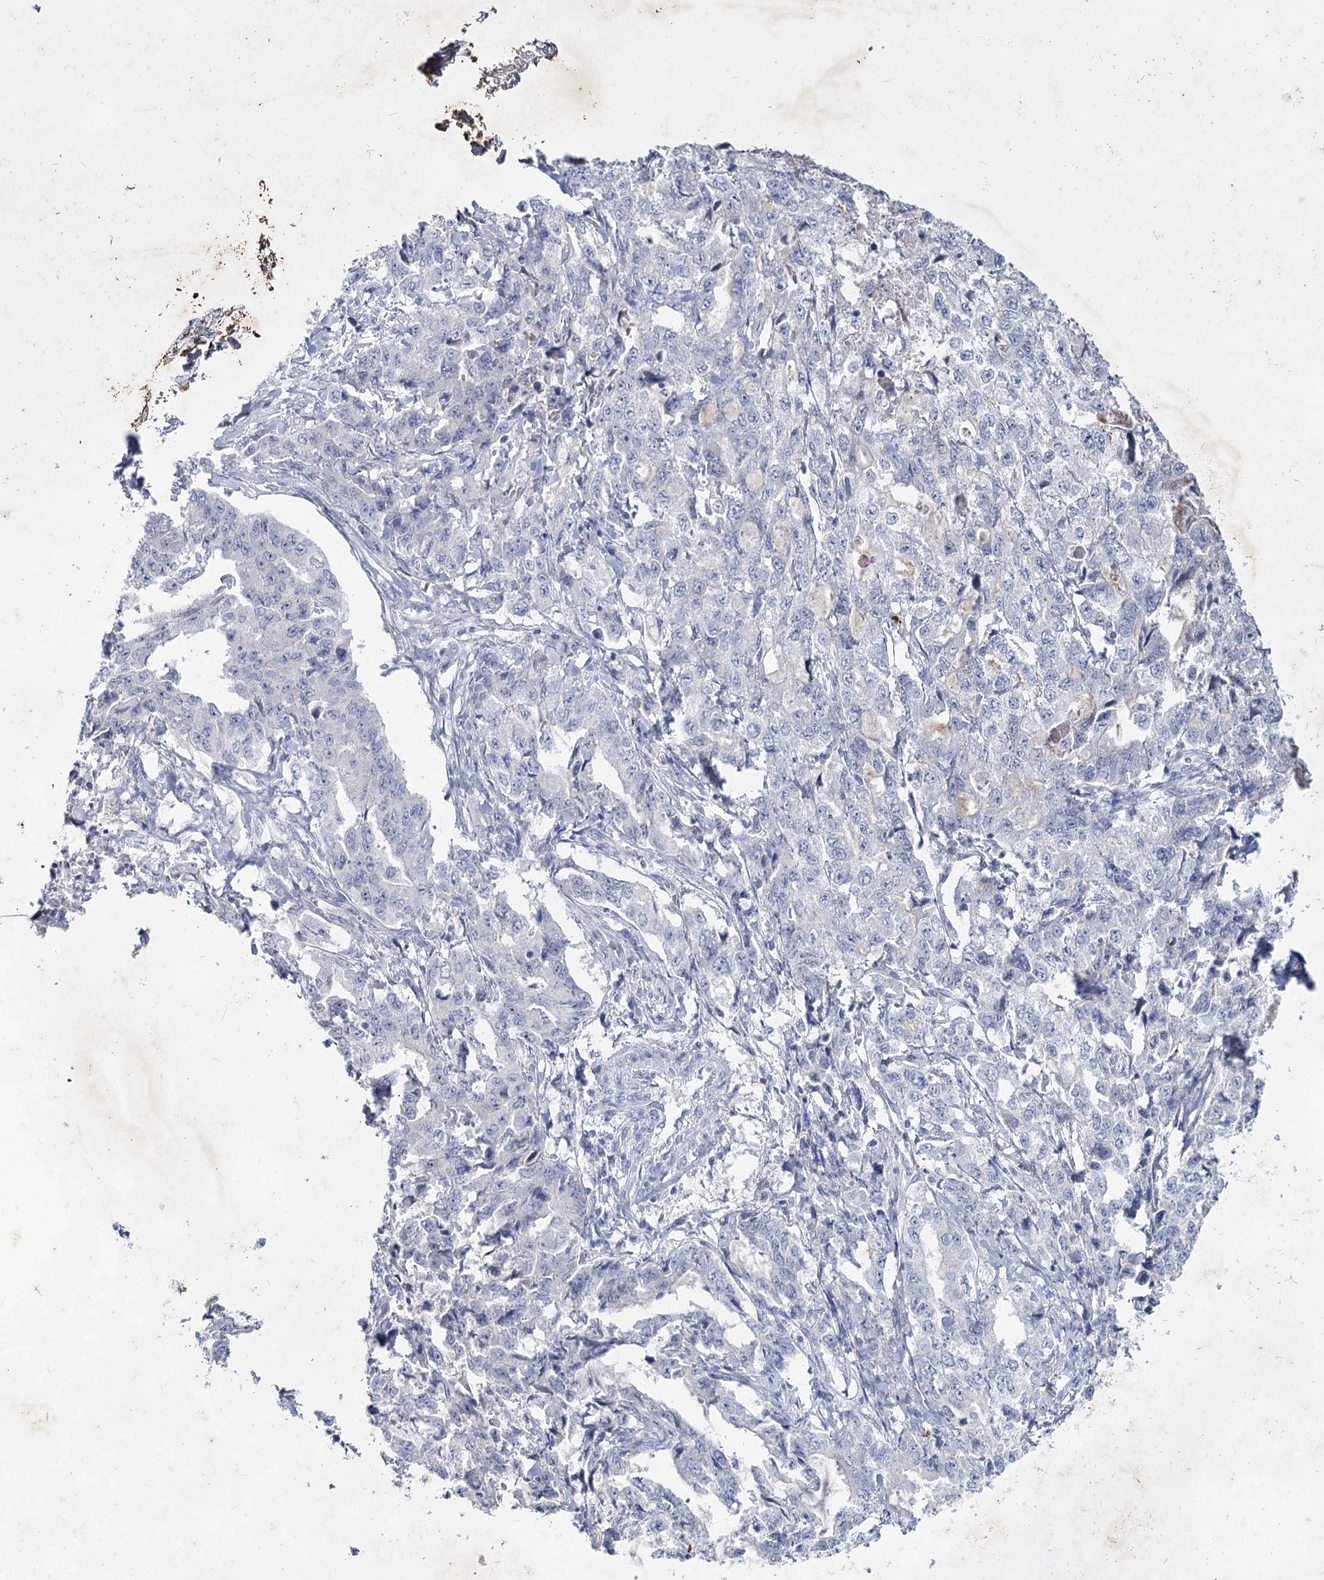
{"staining": {"intensity": "negative", "quantity": "none", "location": "none"}, "tissue": "lung cancer", "cell_type": "Tumor cells", "image_type": "cancer", "snomed": [{"axis": "morphology", "description": "Adenocarcinoma, NOS"}, {"axis": "topography", "description": "Lung"}], "caption": "Immunohistochemistry (IHC) histopathology image of neoplastic tissue: adenocarcinoma (lung) stained with DAB (3,3'-diaminobenzidine) reveals no significant protein positivity in tumor cells. (Immunohistochemistry, brightfield microscopy, high magnification).", "gene": "CCDC73", "patient": {"sex": "female", "age": 51}}